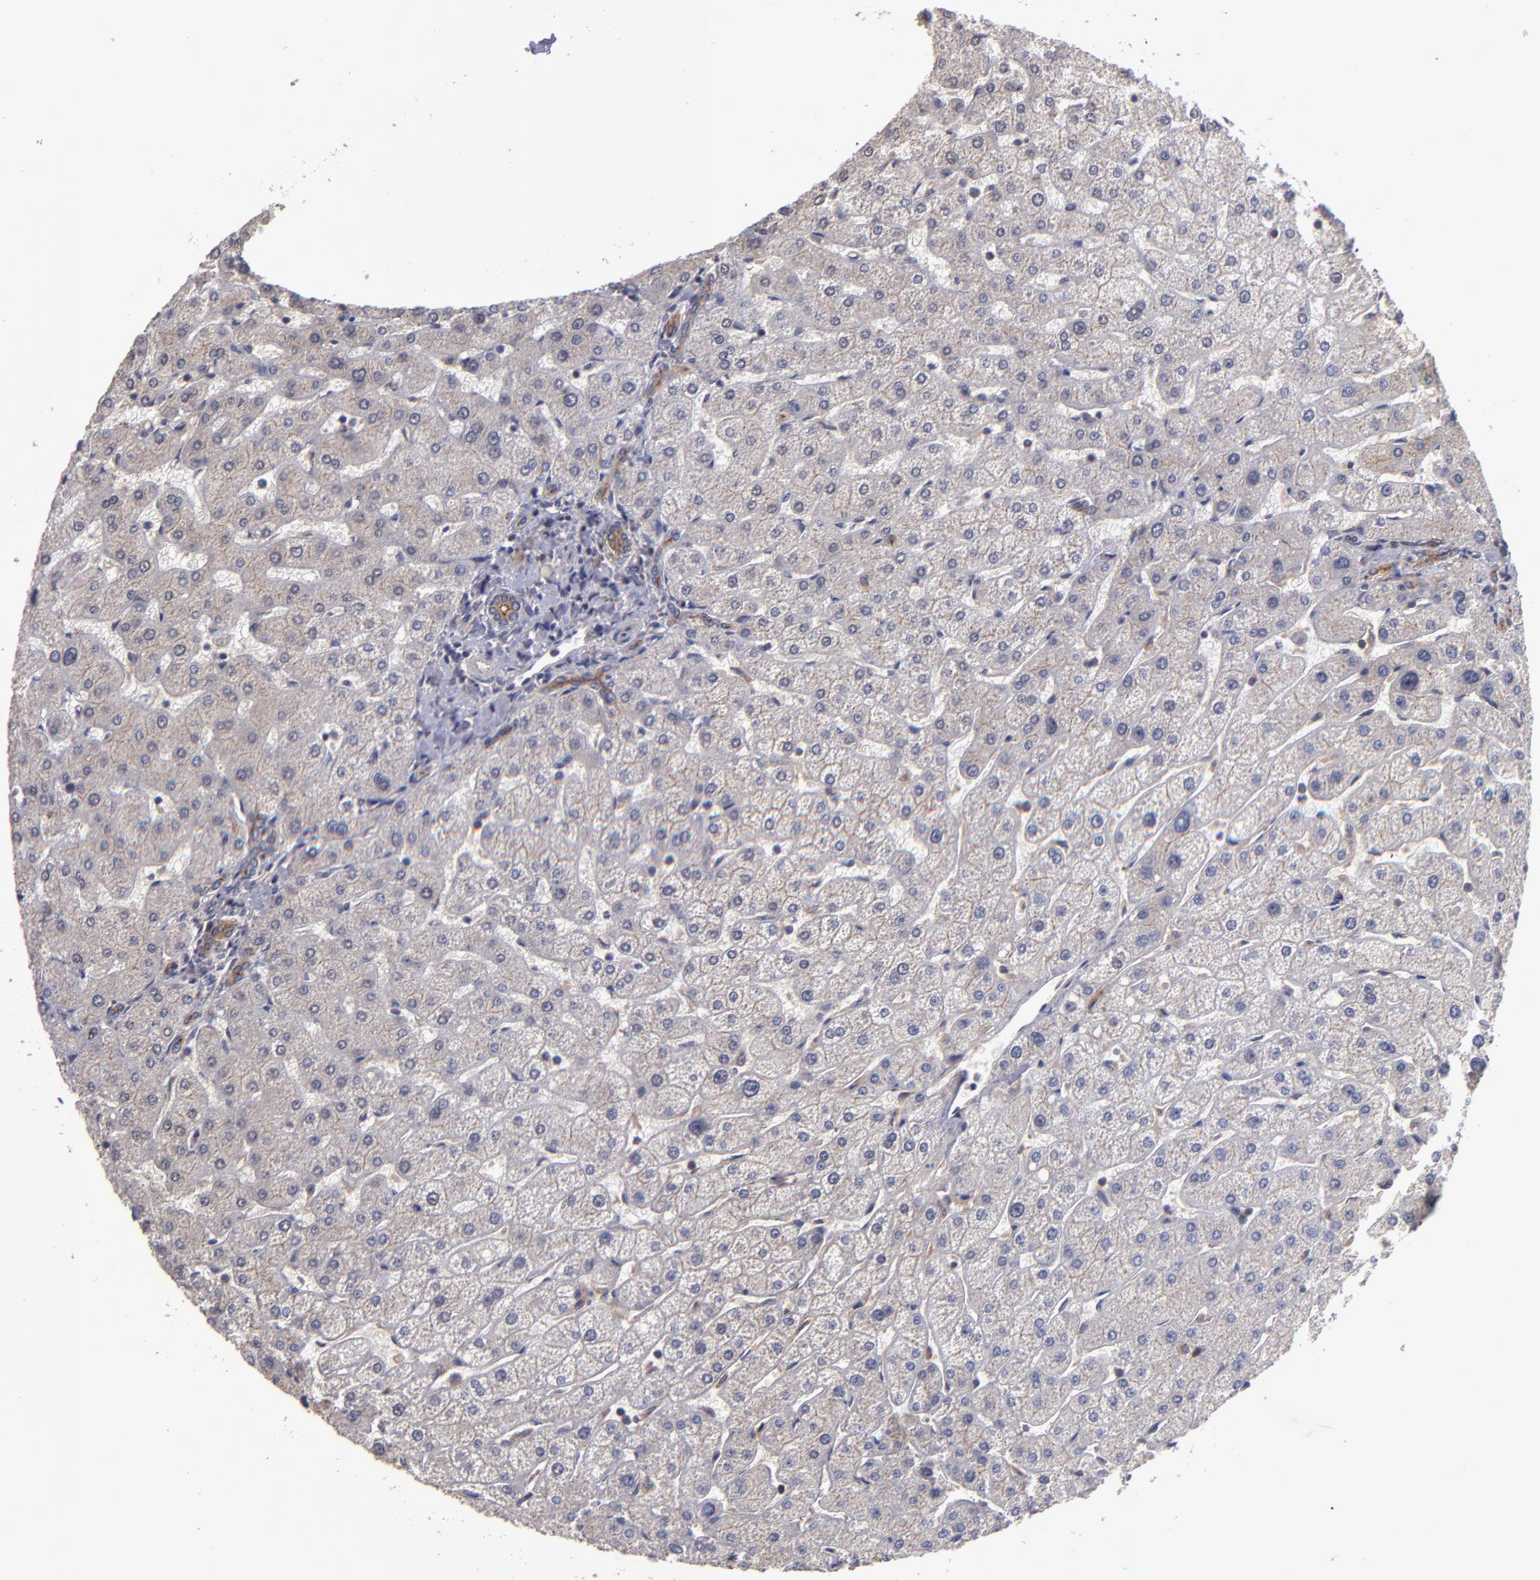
{"staining": {"intensity": "moderate", "quantity": ">75%", "location": "cytoplasmic/membranous"}, "tissue": "liver", "cell_type": "Cholangiocytes", "image_type": "normal", "snomed": [{"axis": "morphology", "description": "Normal tissue, NOS"}, {"axis": "topography", "description": "Liver"}], "caption": "Immunohistochemical staining of normal human liver displays moderate cytoplasmic/membranous protein staining in approximately >75% of cholangiocytes. (brown staining indicates protein expression, while blue staining denotes nuclei).", "gene": "NF2", "patient": {"sex": "male", "age": 67}}